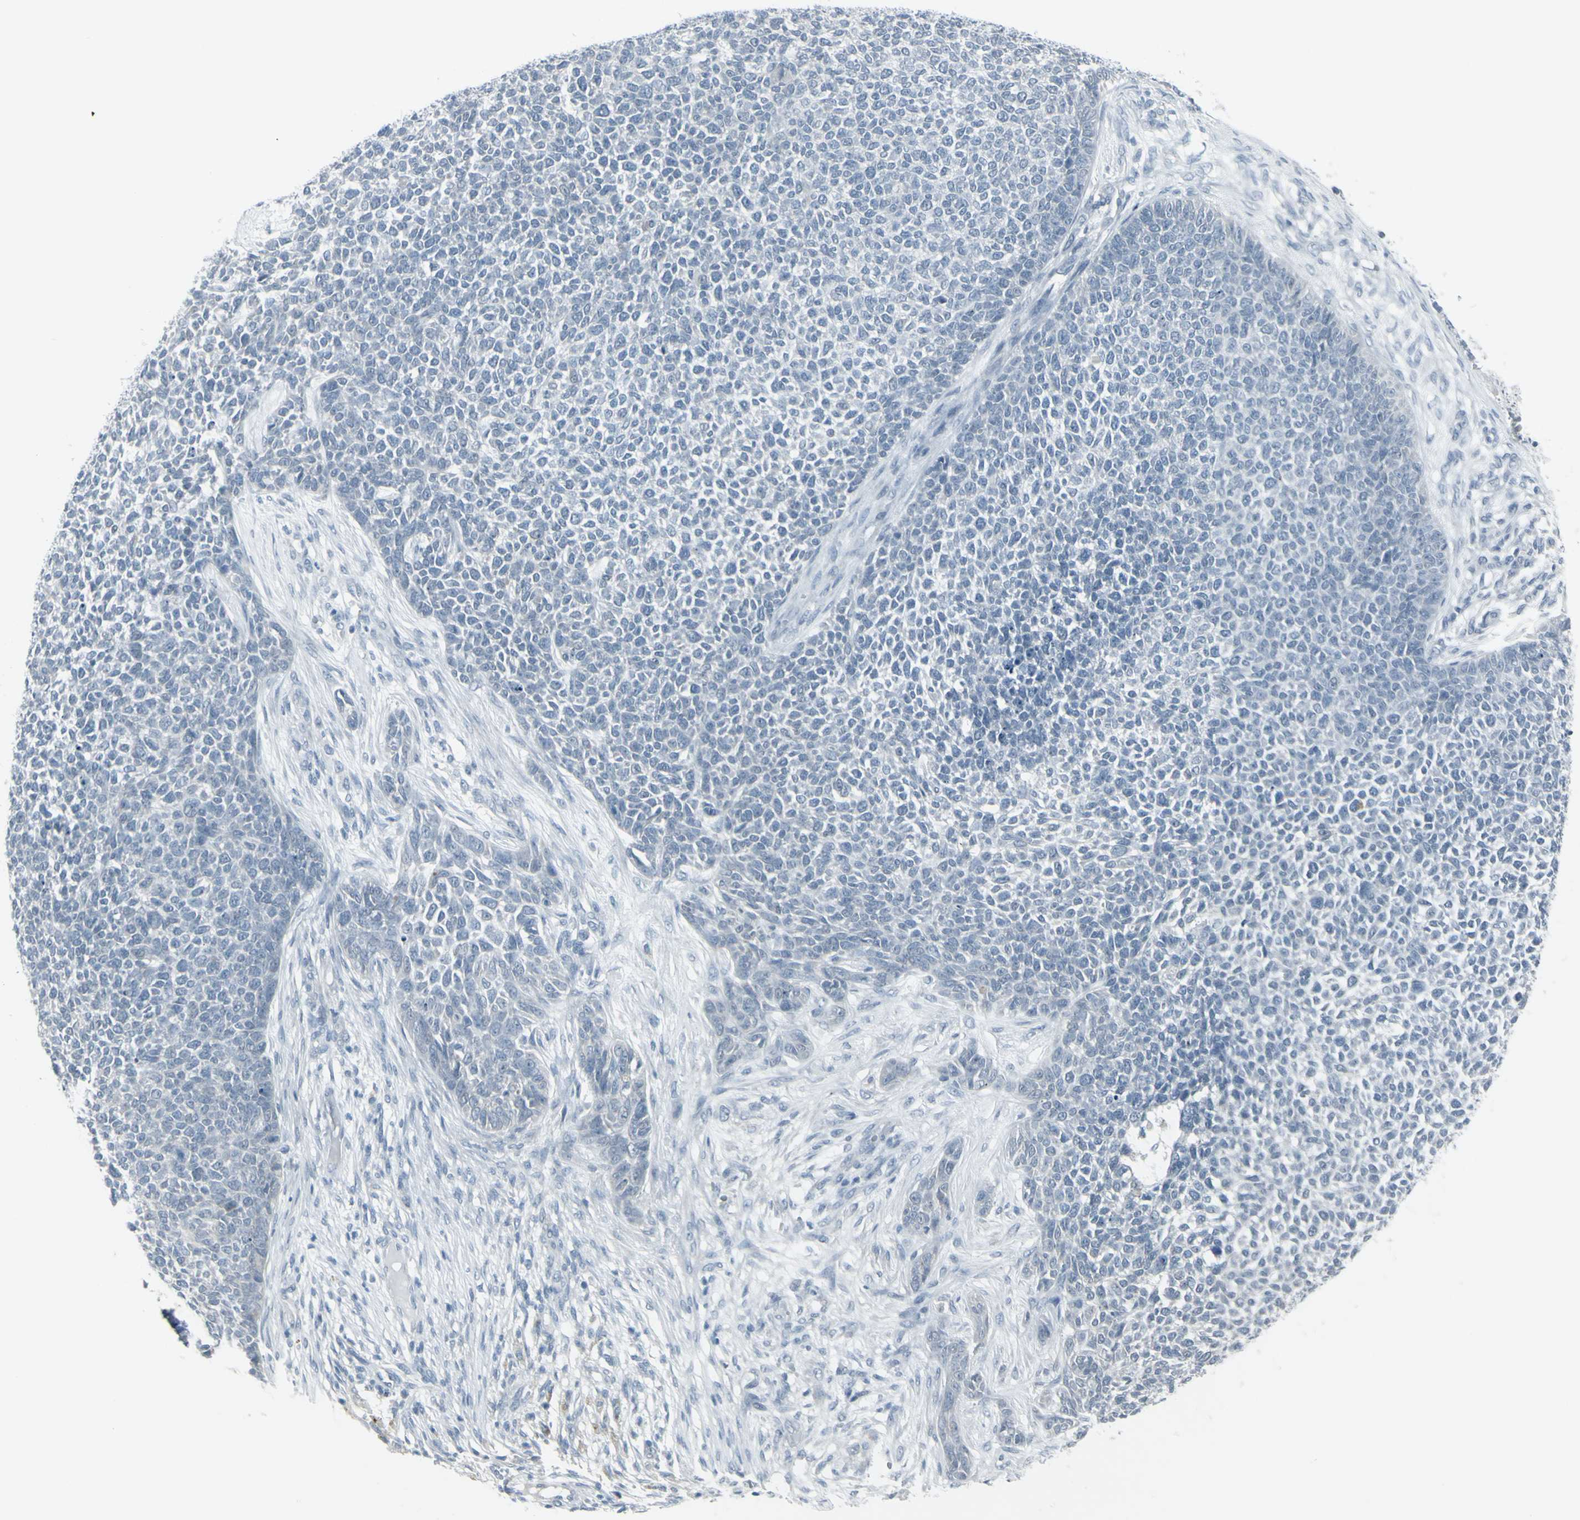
{"staining": {"intensity": "negative", "quantity": "none", "location": "none"}, "tissue": "skin cancer", "cell_type": "Tumor cells", "image_type": "cancer", "snomed": [{"axis": "morphology", "description": "Basal cell carcinoma"}, {"axis": "topography", "description": "Skin"}], "caption": "This photomicrograph is of basal cell carcinoma (skin) stained with IHC to label a protein in brown with the nuclei are counter-stained blue. There is no expression in tumor cells.", "gene": "RAB3A", "patient": {"sex": "female", "age": 84}}